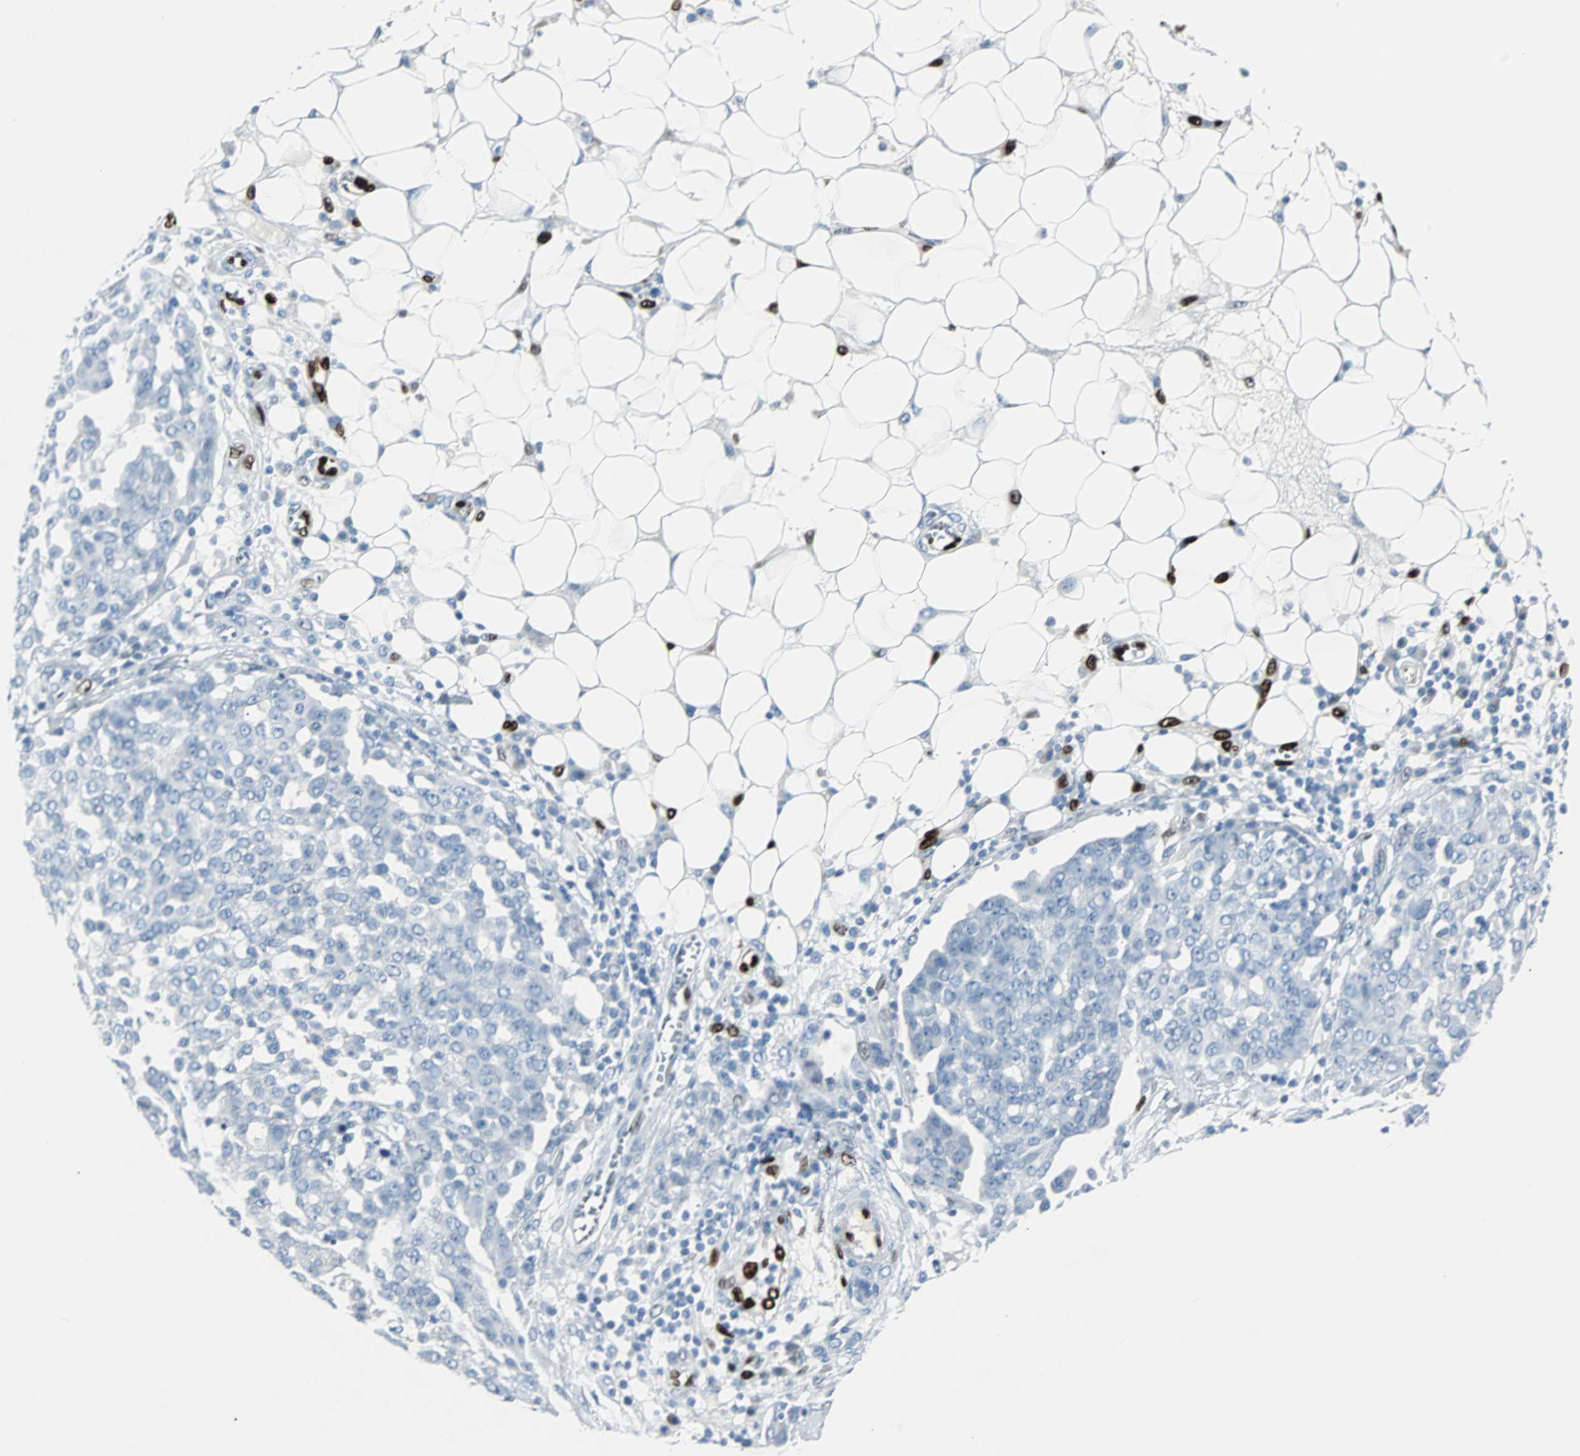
{"staining": {"intensity": "negative", "quantity": "none", "location": "none"}, "tissue": "ovarian cancer", "cell_type": "Tumor cells", "image_type": "cancer", "snomed": [{"axis": "morphology", "description": "Cystadenocarcinoma, serous, NOS"}, {"axis": "topography", "description": "Soft tissue"}, {"axis": "topography", "description": "Ovary"}], "caption": "This is an immunohistochemistry (IHC) histopathology image of serous cystadenocarcinoma (ovarian). There is no expression in tumor cells.", "gene": "IL33", "patient": {"sex": "female", "age": 57}}